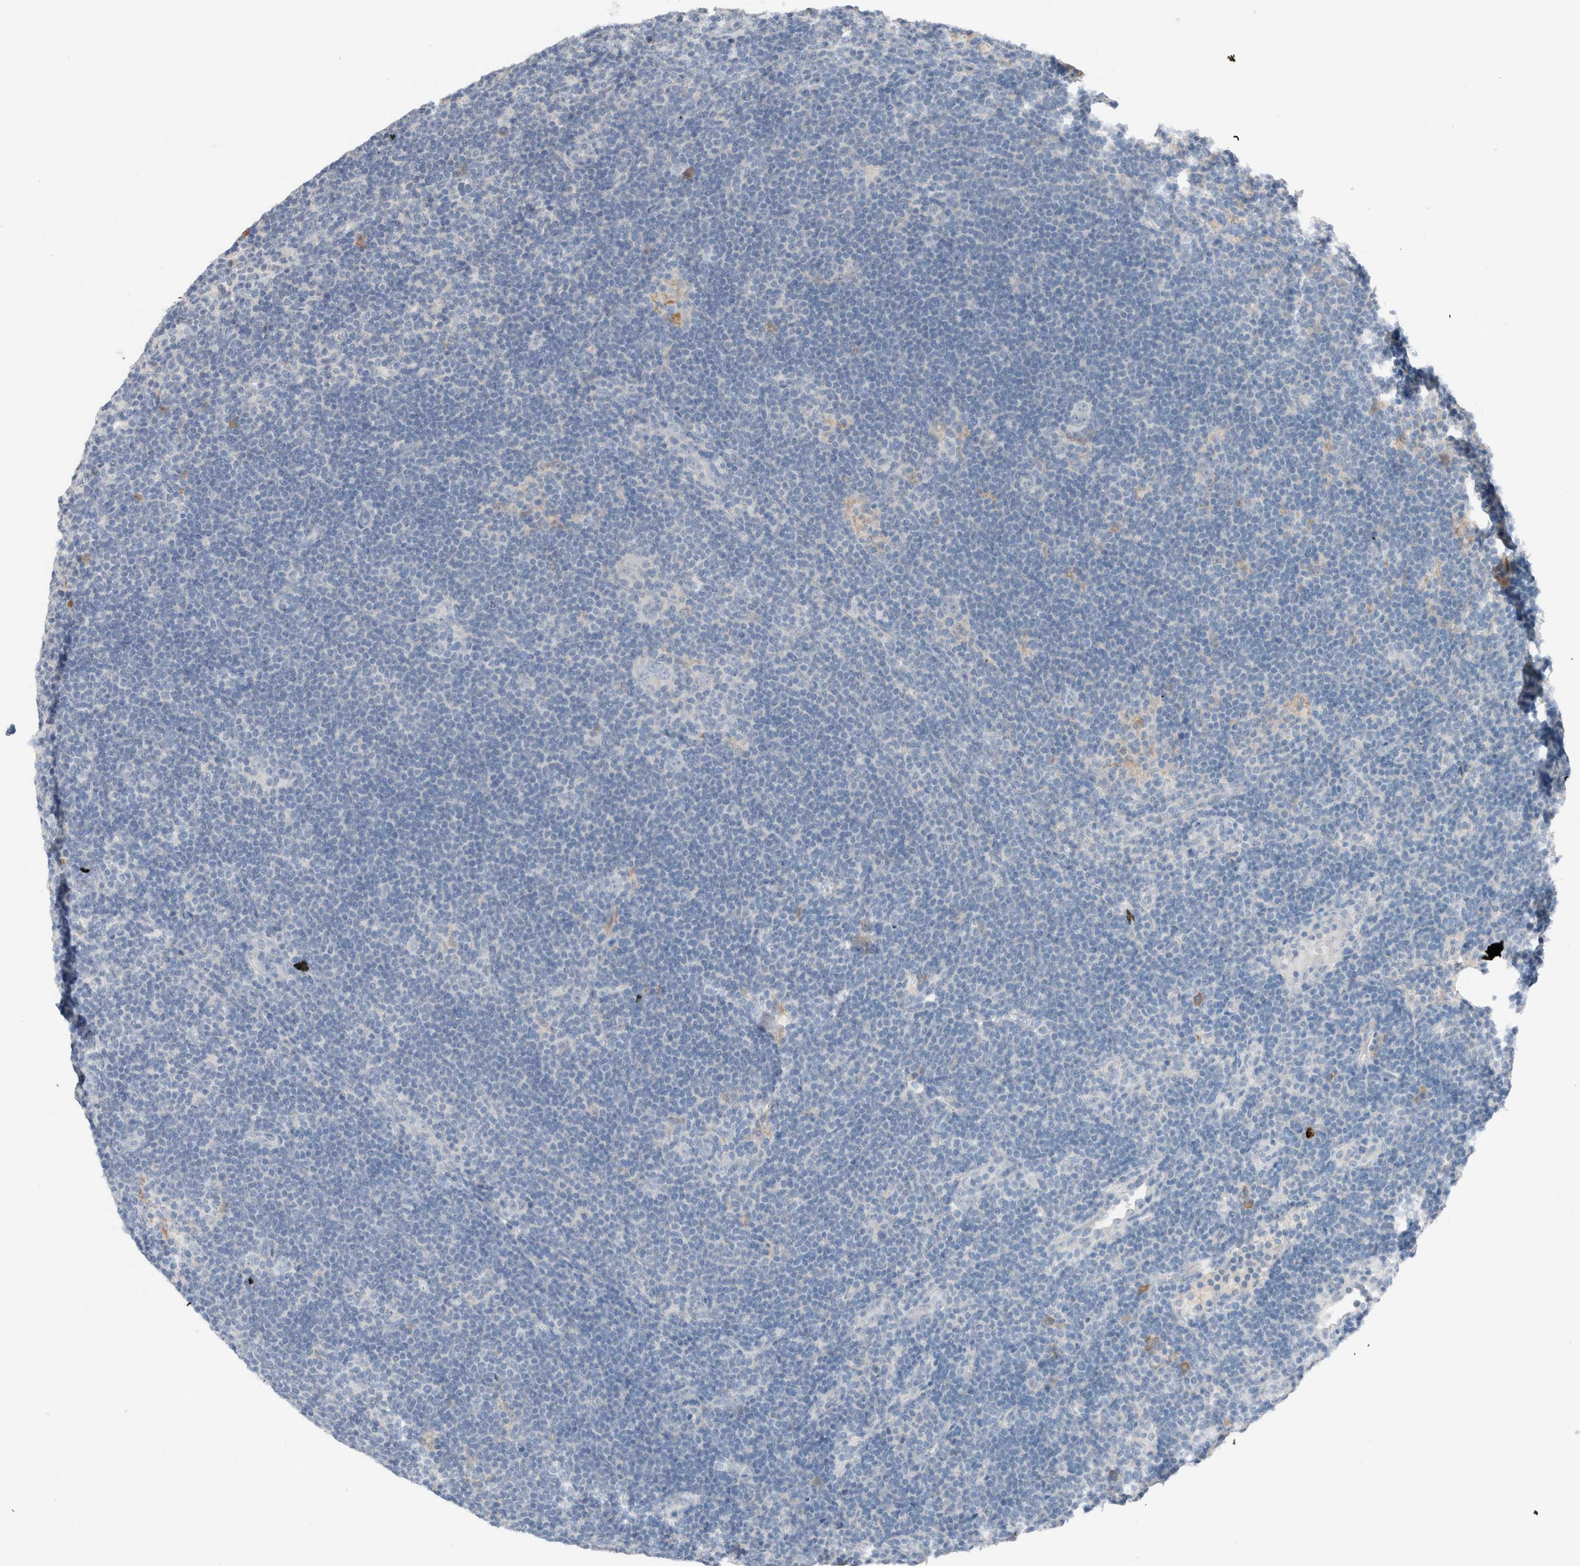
{"staining": {"intensity": "weak", "quantity": "<25%", "location": "cytoplasmic/membranous"}, "tissue": "lymphoma", "cell_type": "Tumor cells", "image_type": "cancer", "snomed": [{"axis": "morphology", "description": "Hodgkin's disease, NOS"}, {"axis": "topography", "description": "Lymph node"}], "caption": "Immunohistochemical staining of Hodgkin's disease demonstrates no significant staining in tumor cells.", "gene": "DUOX1", "patient": {"sex": "female", "age": 57}}